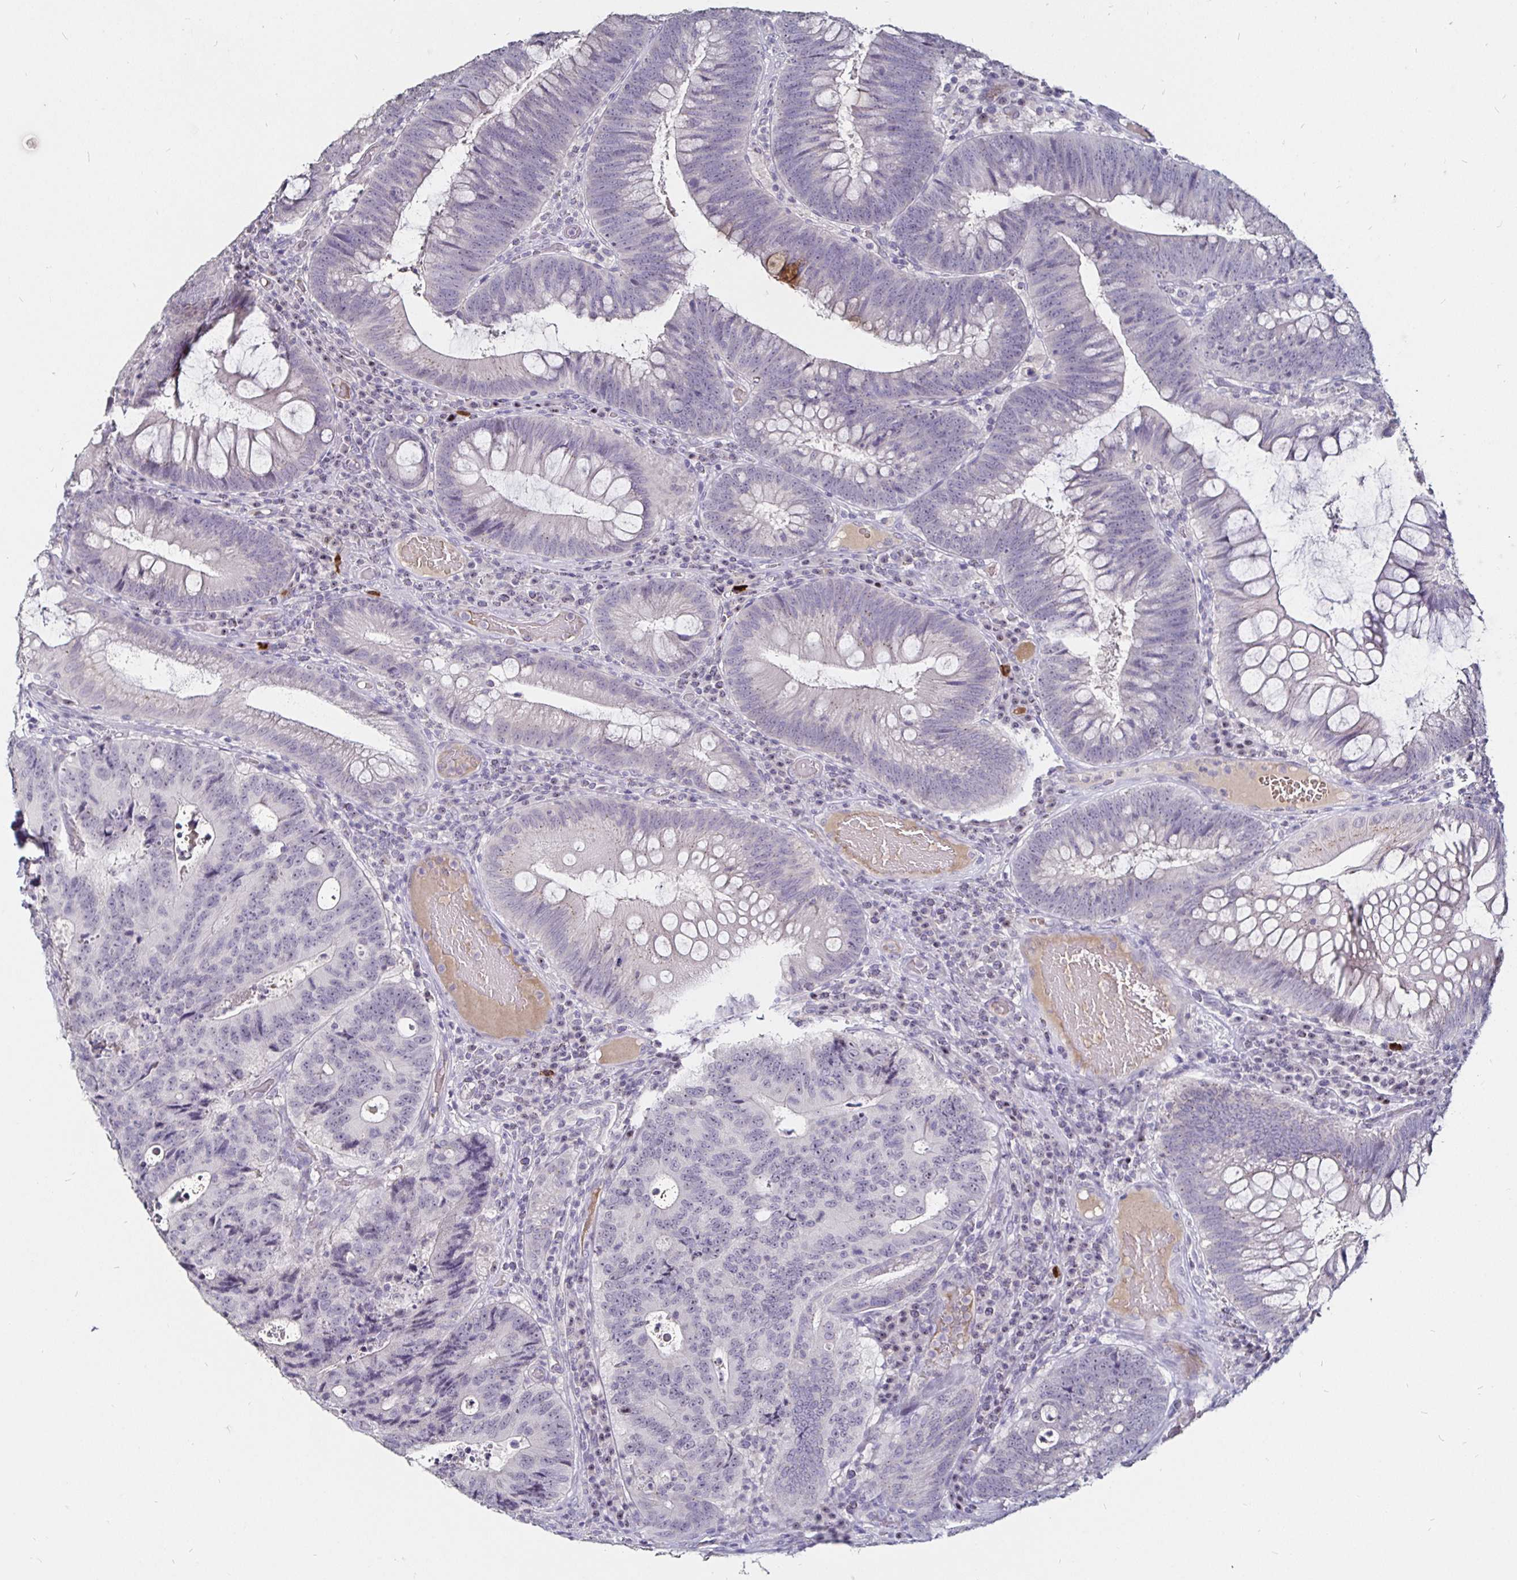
{"staining": {"intensity": "negative", "quantity": "none", "location": "none"}, "tissue": "colorectal cancer", "cell_type": "Tumor cells", "image_type": "cancer", "snomed": [{"axis": "morphology", "description": "Adenocarcinoma, NOS"}, {"axis": "topography", "description": "Colon"}], "caption": "This photomicrograph is of colorectal cancer (adenocarcinoma) stained with immunohistochemistry (IHC) to label a protein in brown with the nuclei are counter-stained blue. There is no expression in tumor cells.", "gene": "FAIM2", "patient": {"sex": "male", "age": 62}}